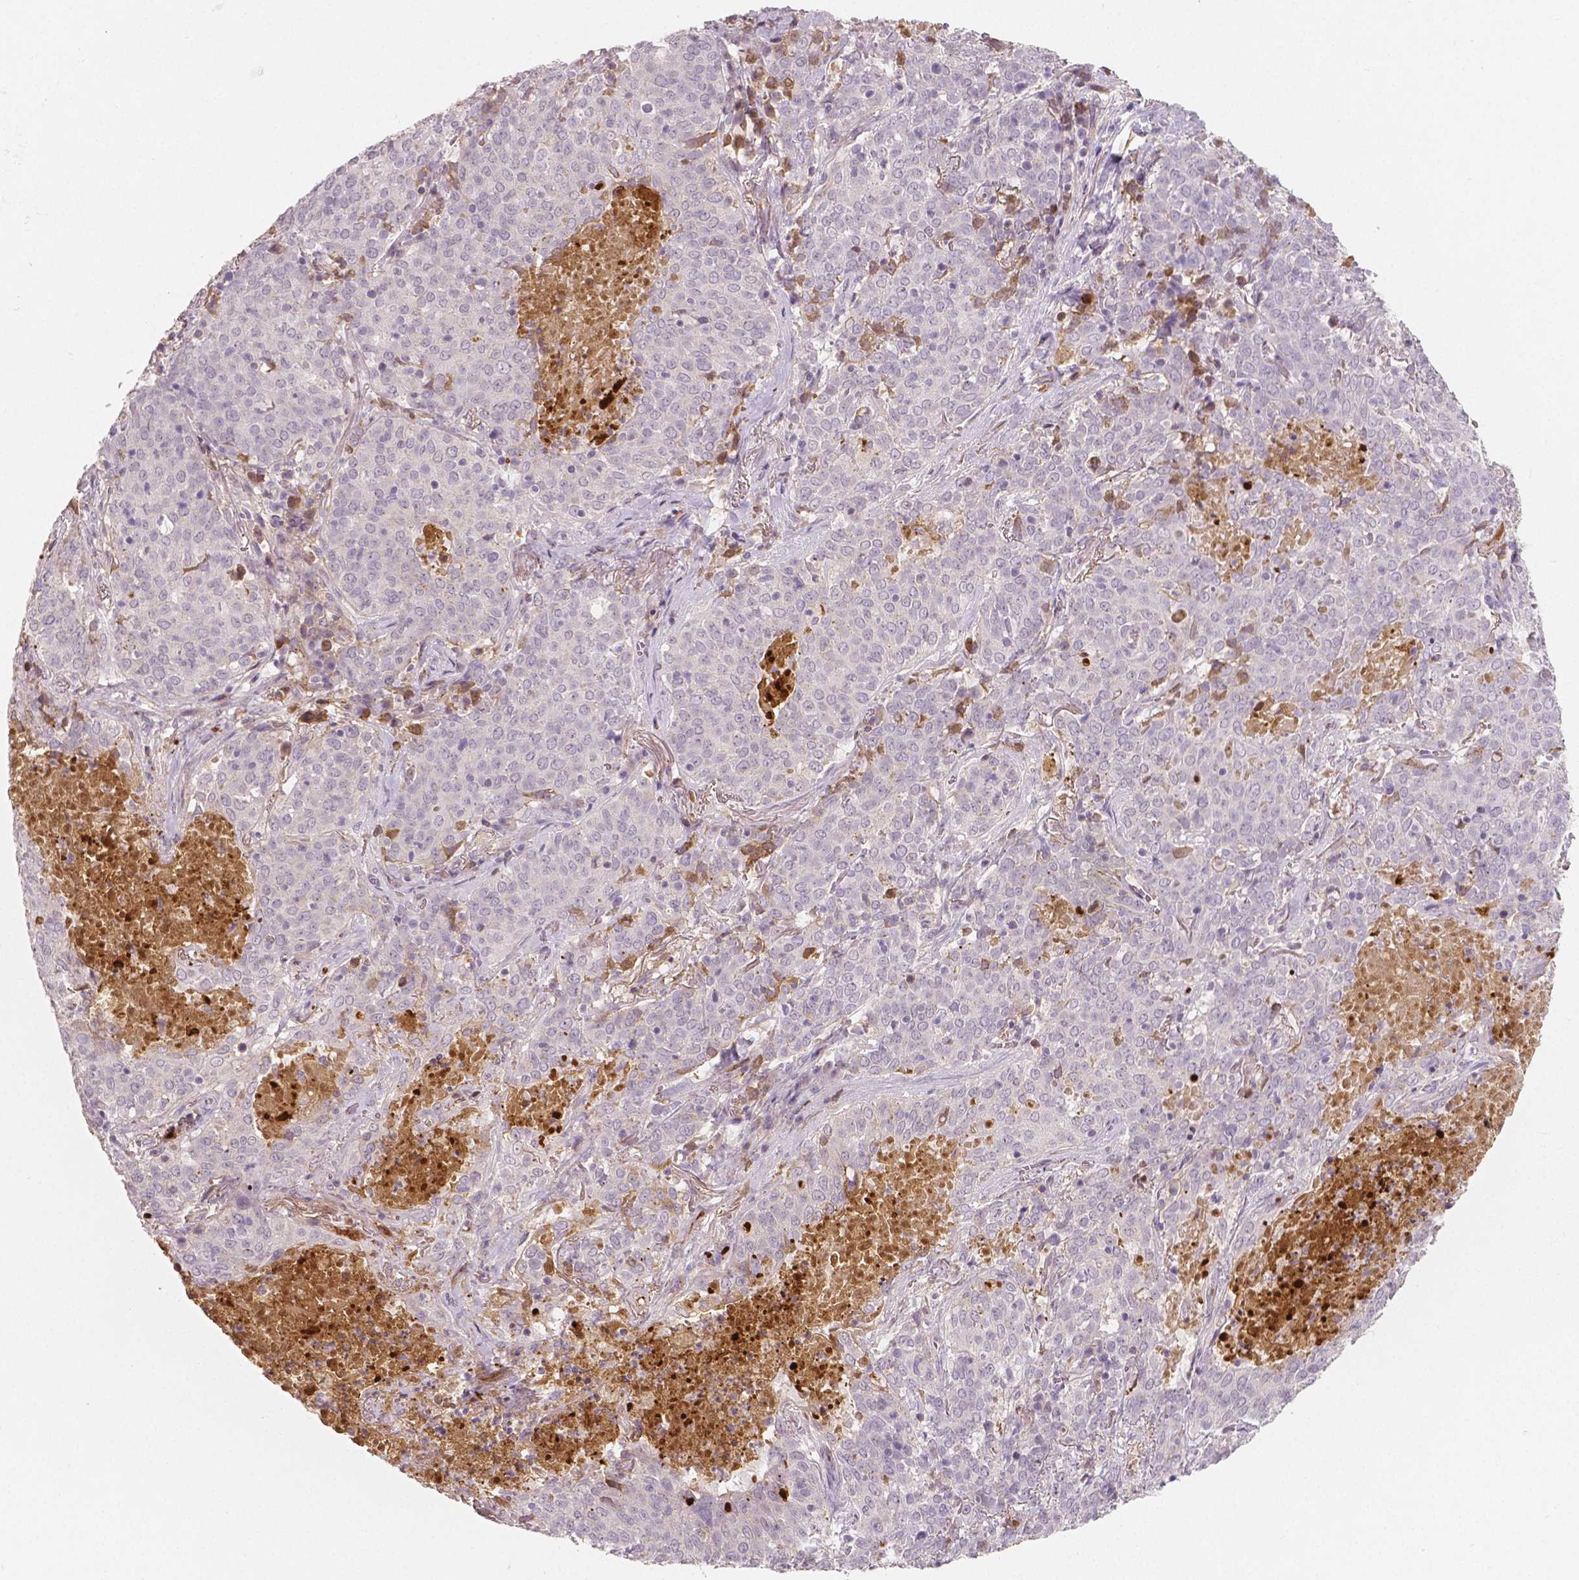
{"staining": {"intensity": "negative", "quantity": "none", "location": "none"}, "tissue": "lung cancer", "cell_type": "Tumor cells", "image_type": "cancer", "snomed": [{"axis": "morphology", "description": "Squamous cell carcinoma, NOS"}, {"axis": "topography", "description": "Lung"}], "caption": "IHC micrograph of lung cancer stained for a protein (brown), which displays no expression in tumor cells.", "gene": "APOA4", "patient": {"sex": "male", "age": 82}}